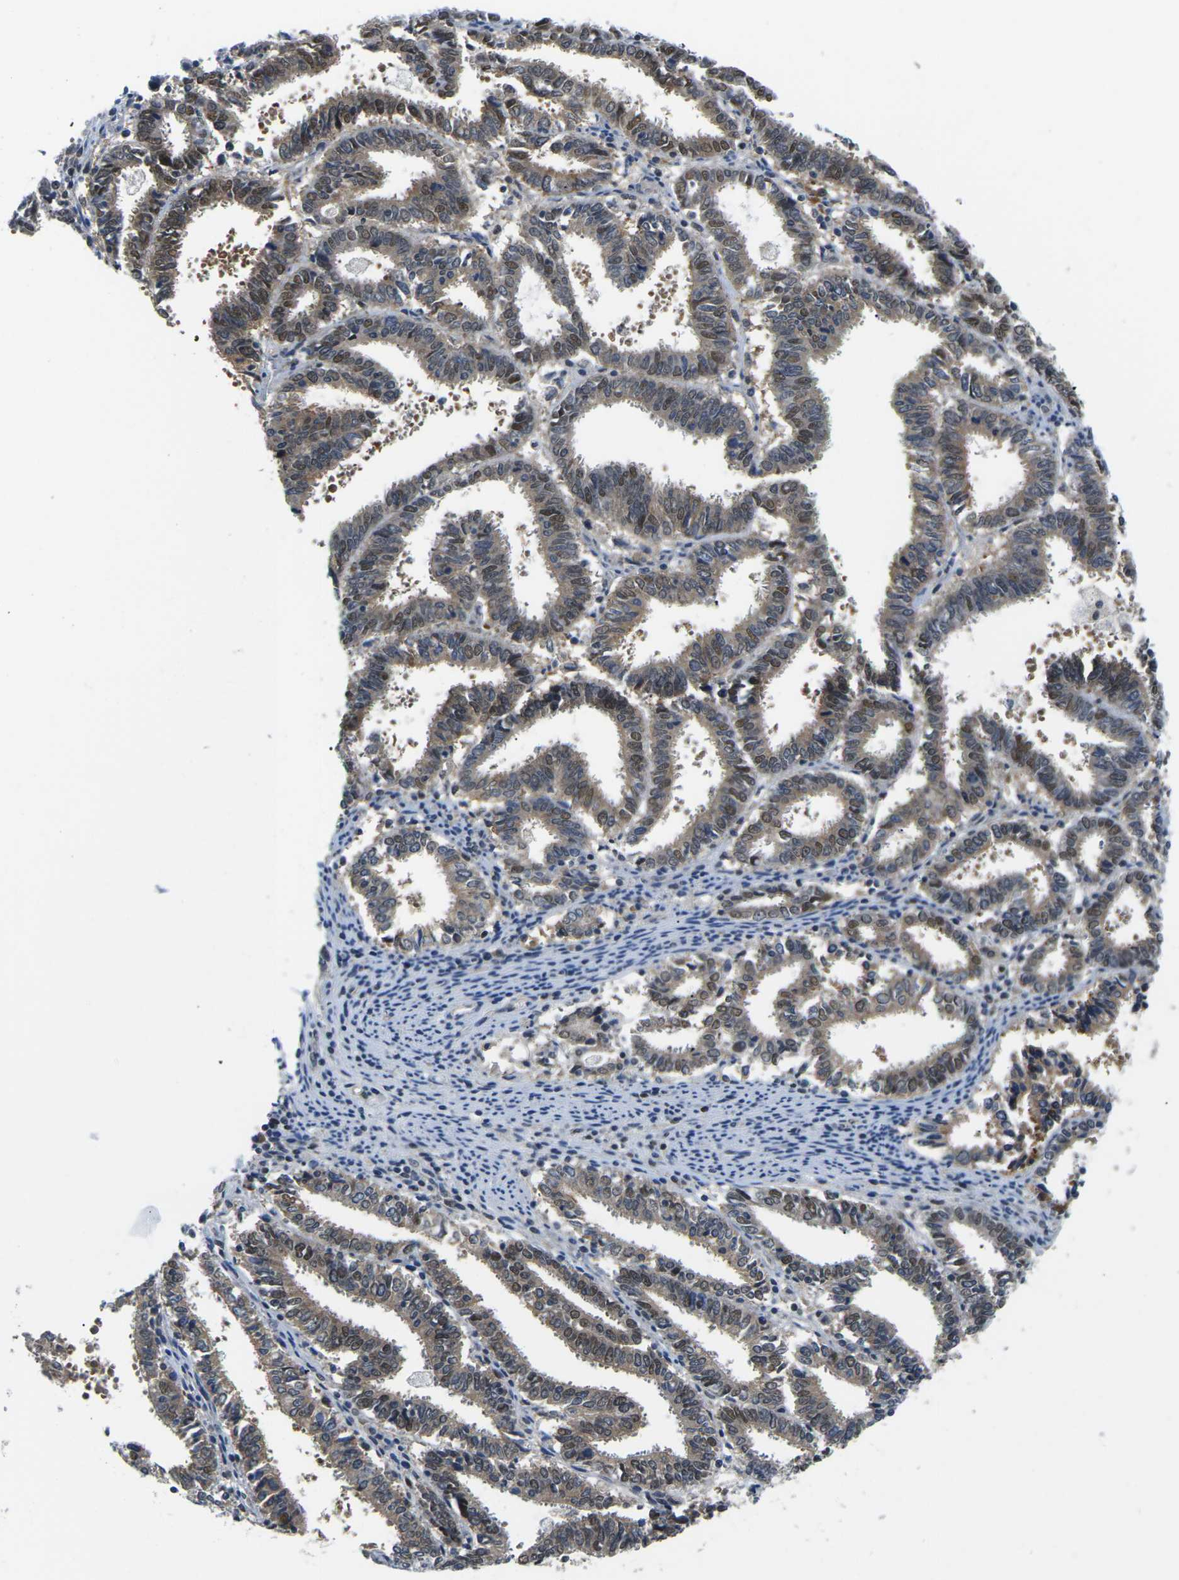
{"staining": {"intensity": "moderate", "quantity": "25%-75%", "location": "cytoplasmic/membranous,nuclear"}, "tissue": "endometrial cancer", "cell_type": "Tumor cells", "image_type": "cancer", "snomed": [{"axis": "morphology", "description": "Adenocarcinoma, NOS"}, {"axis": "topography", "description": "Uterus"}], "caption": "Human endometrial adenocarcinoma stained for a protein (brown) reveals moderate cytoplasmic/membranous and nuclear positive staining in about 25%-75% of tumor cells.", "gene": "UBA7", "patient": {"sex": "female", "age": 83}}